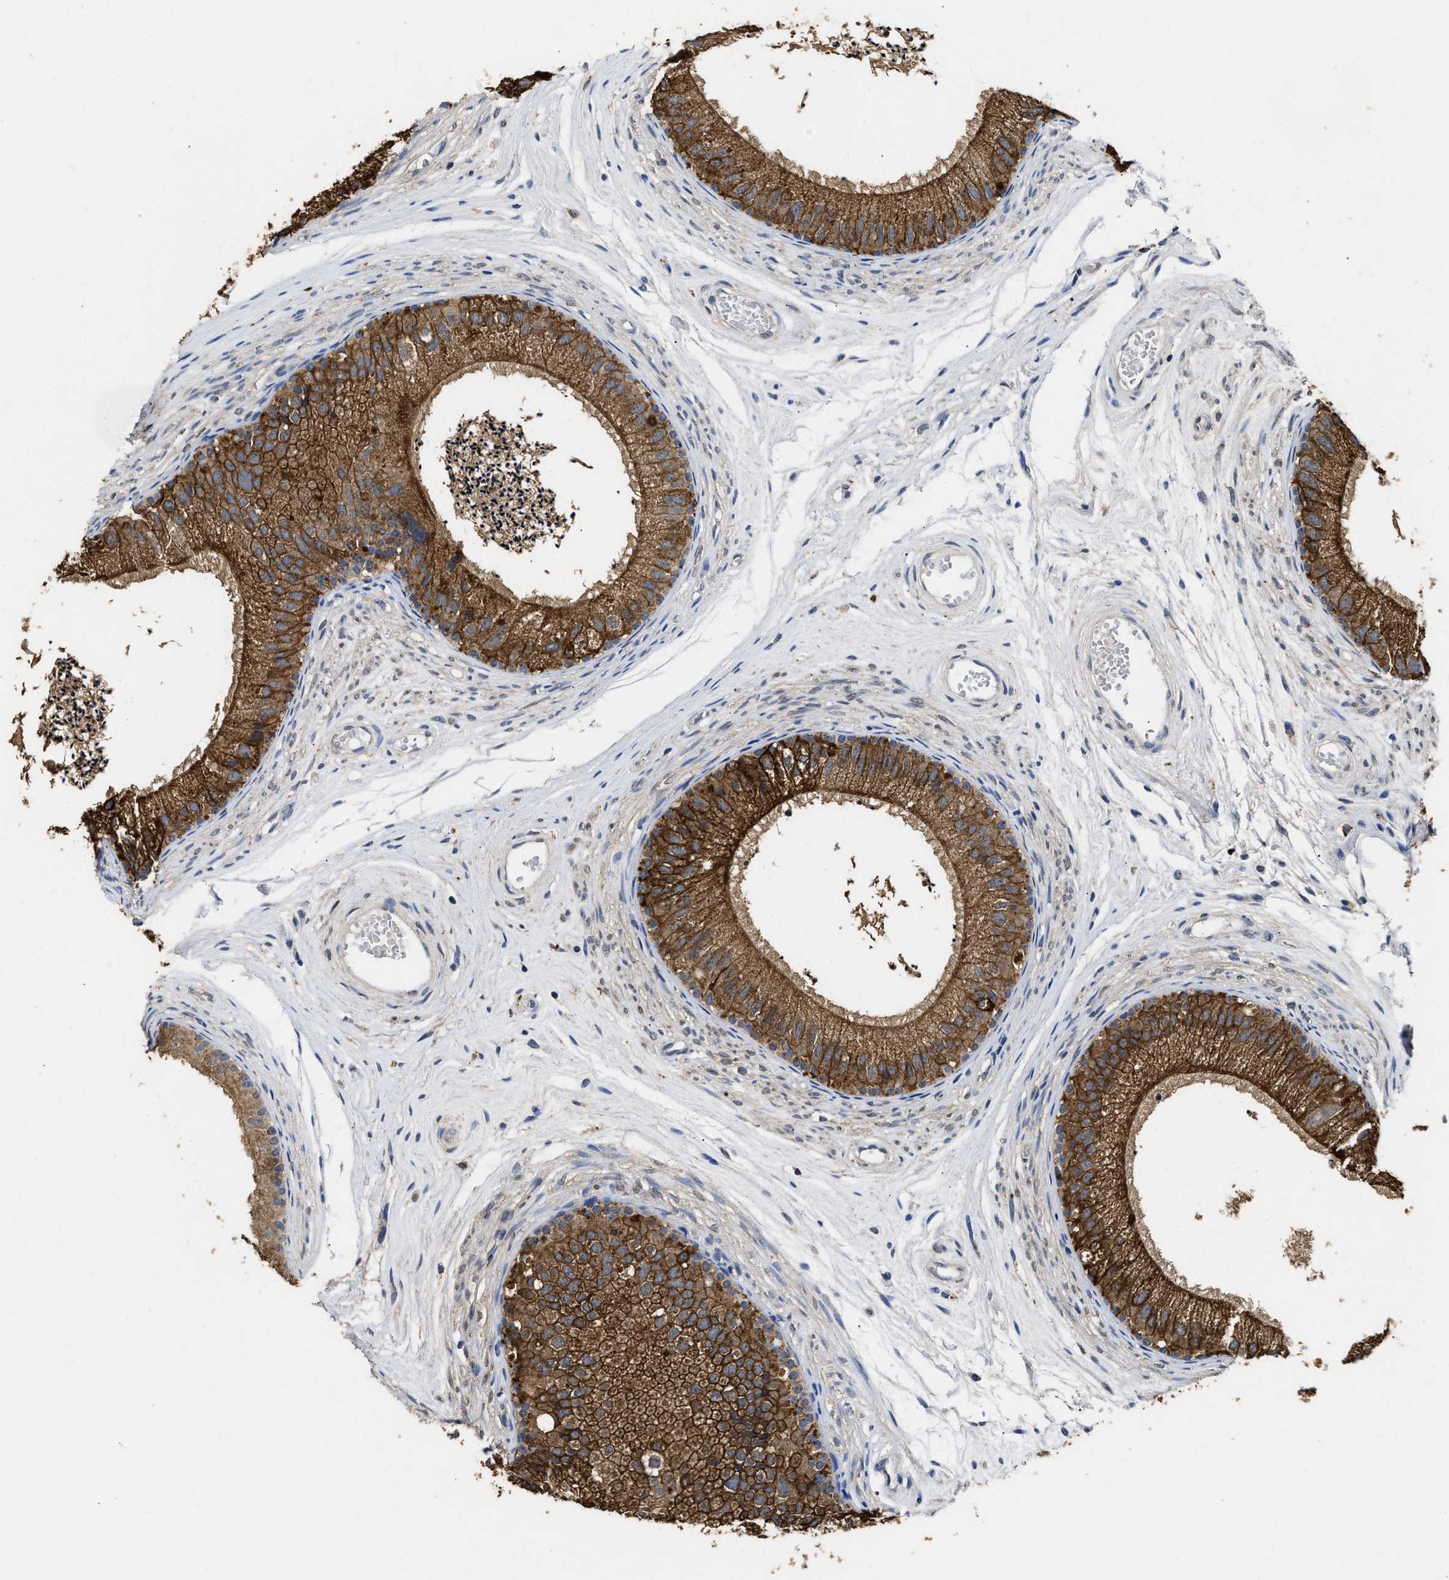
{"staining": {"intensity": "strong", "quantity": ">75%", "location": "cytoplasmic/membranous"}, "tissue": "epididymis", "cell_type": "Glandular cells", "image_type": "normal", "snomed": [{"axis": "morphology", "description": "Normal tissue, NOS"}, {"axis": "topography", "description": "Epididymis"}], "caption": "Glandular cells demonstrate high levels of strong cytoplasmic/membranous positivity in approximately >75% of cells in unremarkable human epididymis.", "gene": "CTNNA1", "patient": {"sex": "male", "age": 56}}